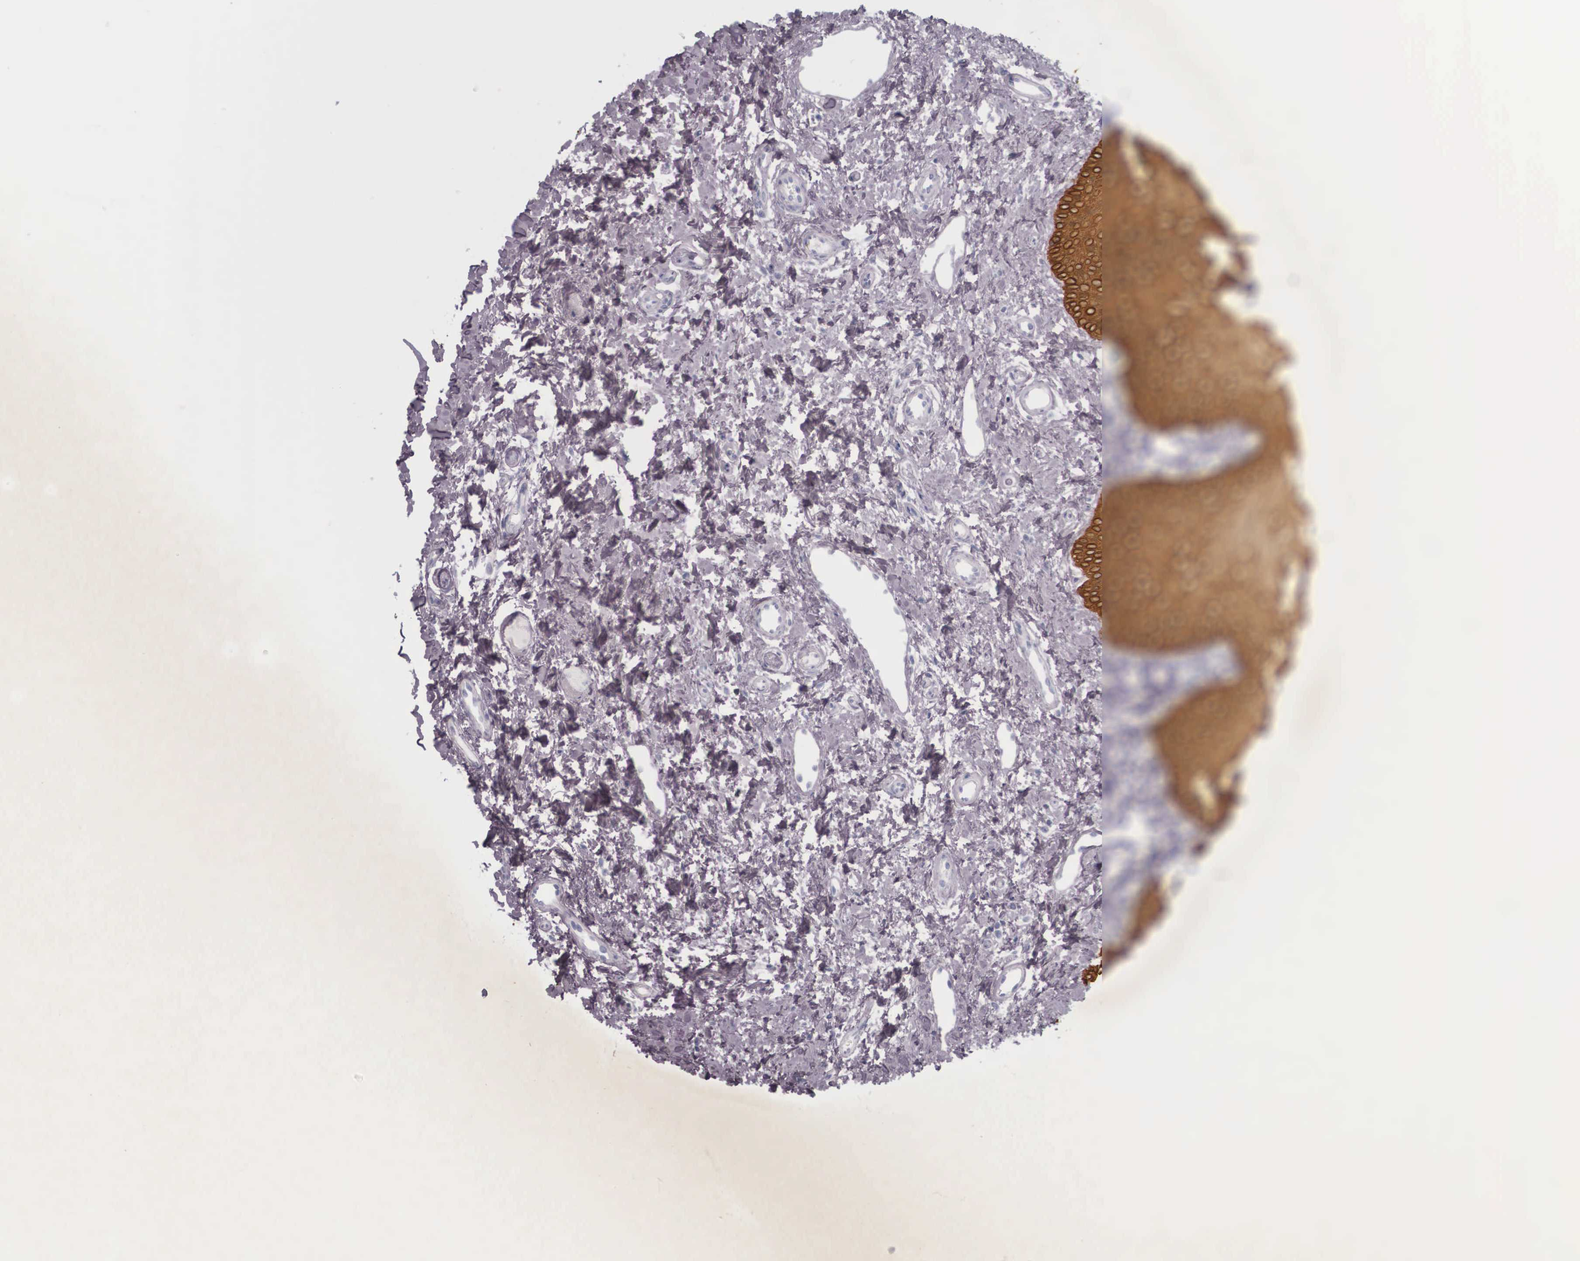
{"staining": {"intensity": "strong", "quantity": ">75%", "location": "cytoplasmic/membranous"}, "tissue": "oral mucosa", "cell_type": "Squamous epithelial cells", "image_type": "normal", "snomed": [{"axis": "morphology", "description": "Normal tissue, NOS"}, {"axis": "topography", "description": "Oral tissue"}], "caption": "High-power microscopy captured an IHC micrograph of normal oral mucosa, revealing strong cytoplasmic/membranous expression in approximately >75% of squamous epithelial cells.", "gene": "KRT14", "patient": {"sex": "male", "age": 14}}